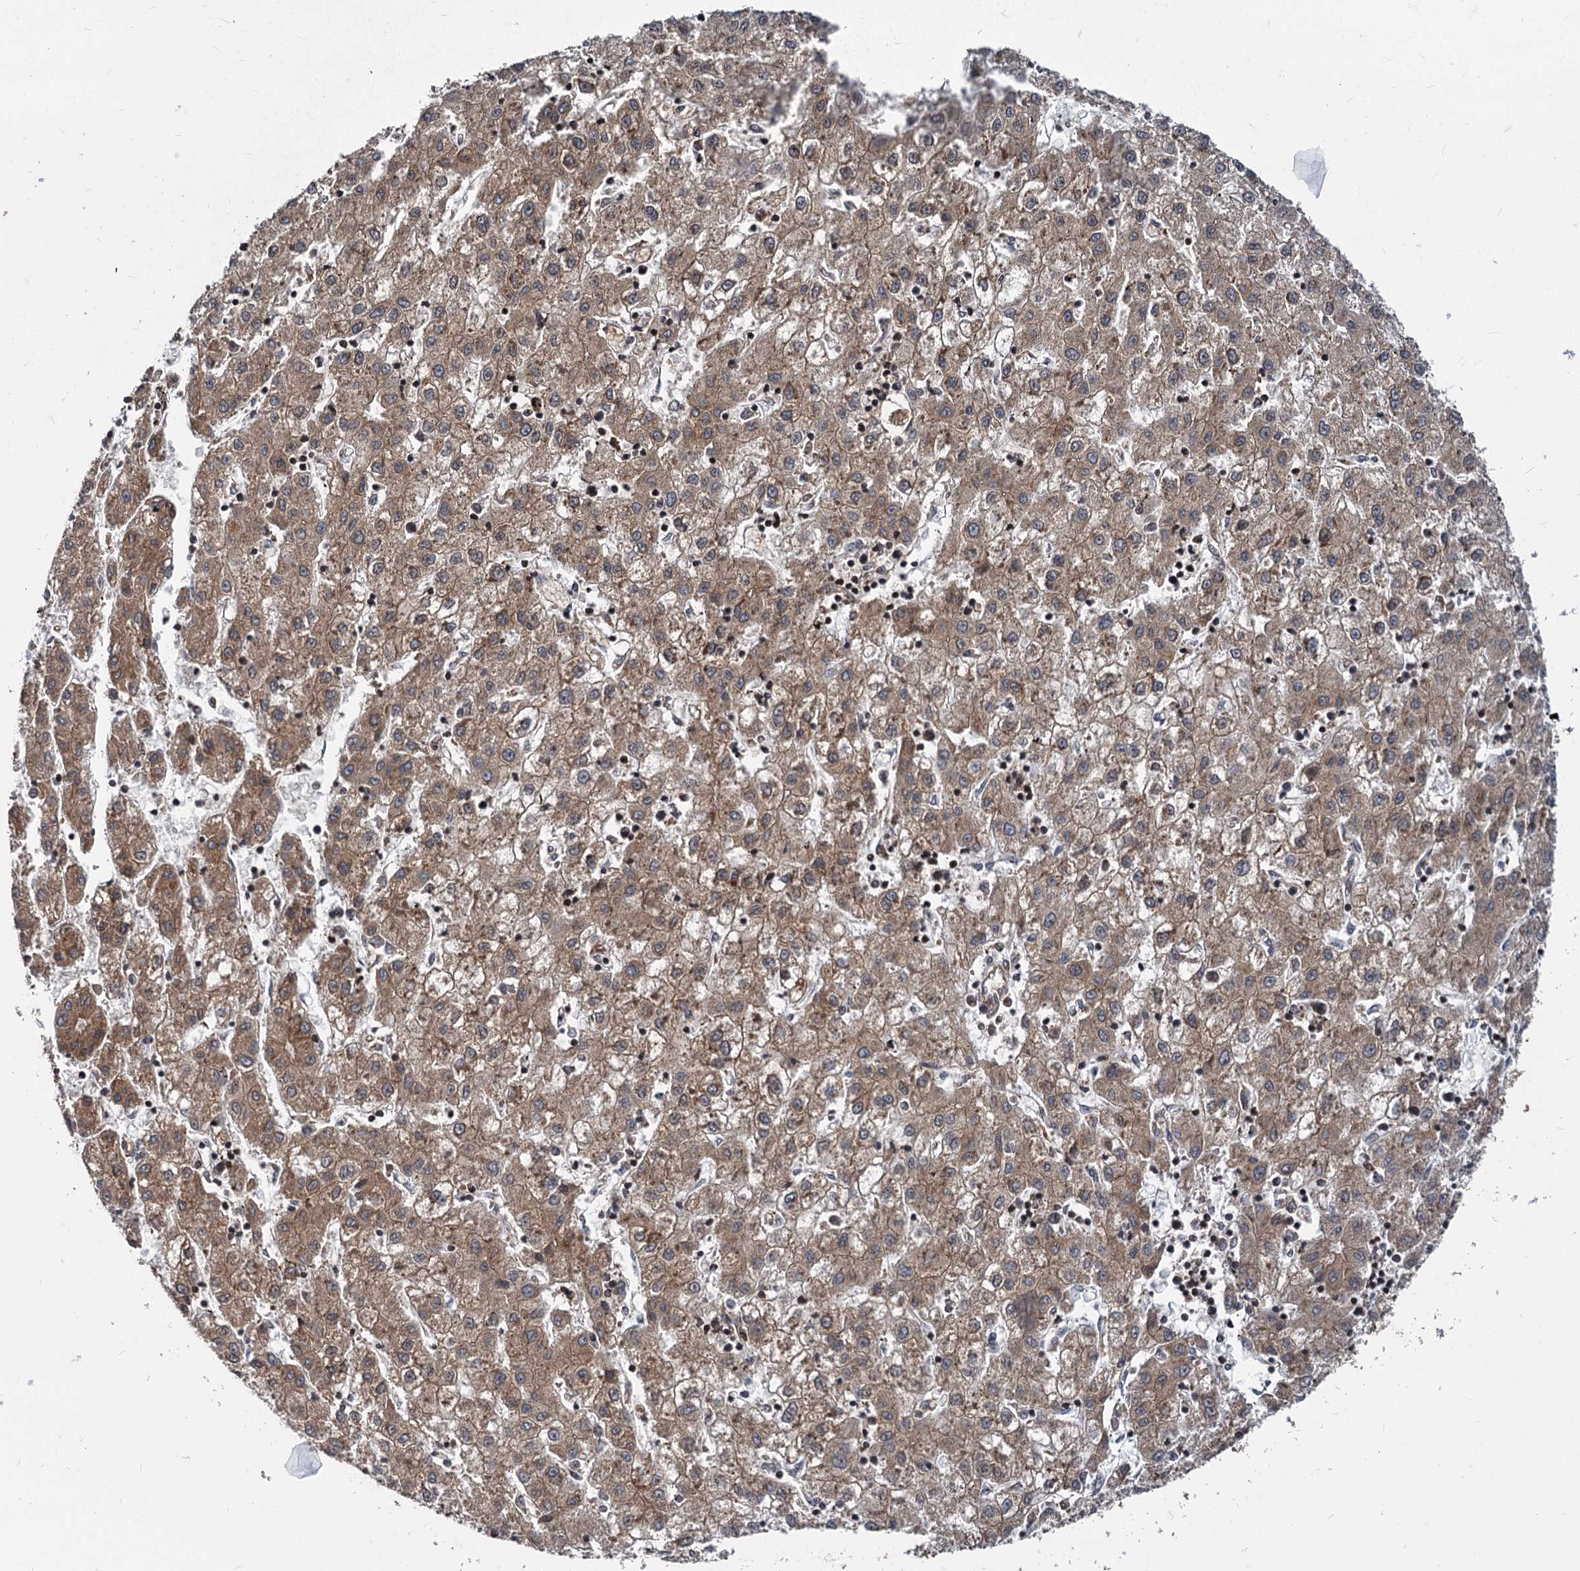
{"staining": {"intensity": "moderate", "quantity": ">75%", "location": "cytoplasmic/membranous"}, "tissue": "liver cancer", "cell_type": "Tumor cells", "image_type": "cancer", "snomed": [{"axis": "morphology", "description": "Carcinoma, Hepatocellular, NOS"}, {"axis": "topography", "description": "Liver"}], "caption": "Liver hepatocellular carcinoma stained with IHC displays moderate cytoplasmic/membranous expression in about >75% of tumor cells.", "gene": "STIM1", "patient": {"sex": "male", "age": 72}}